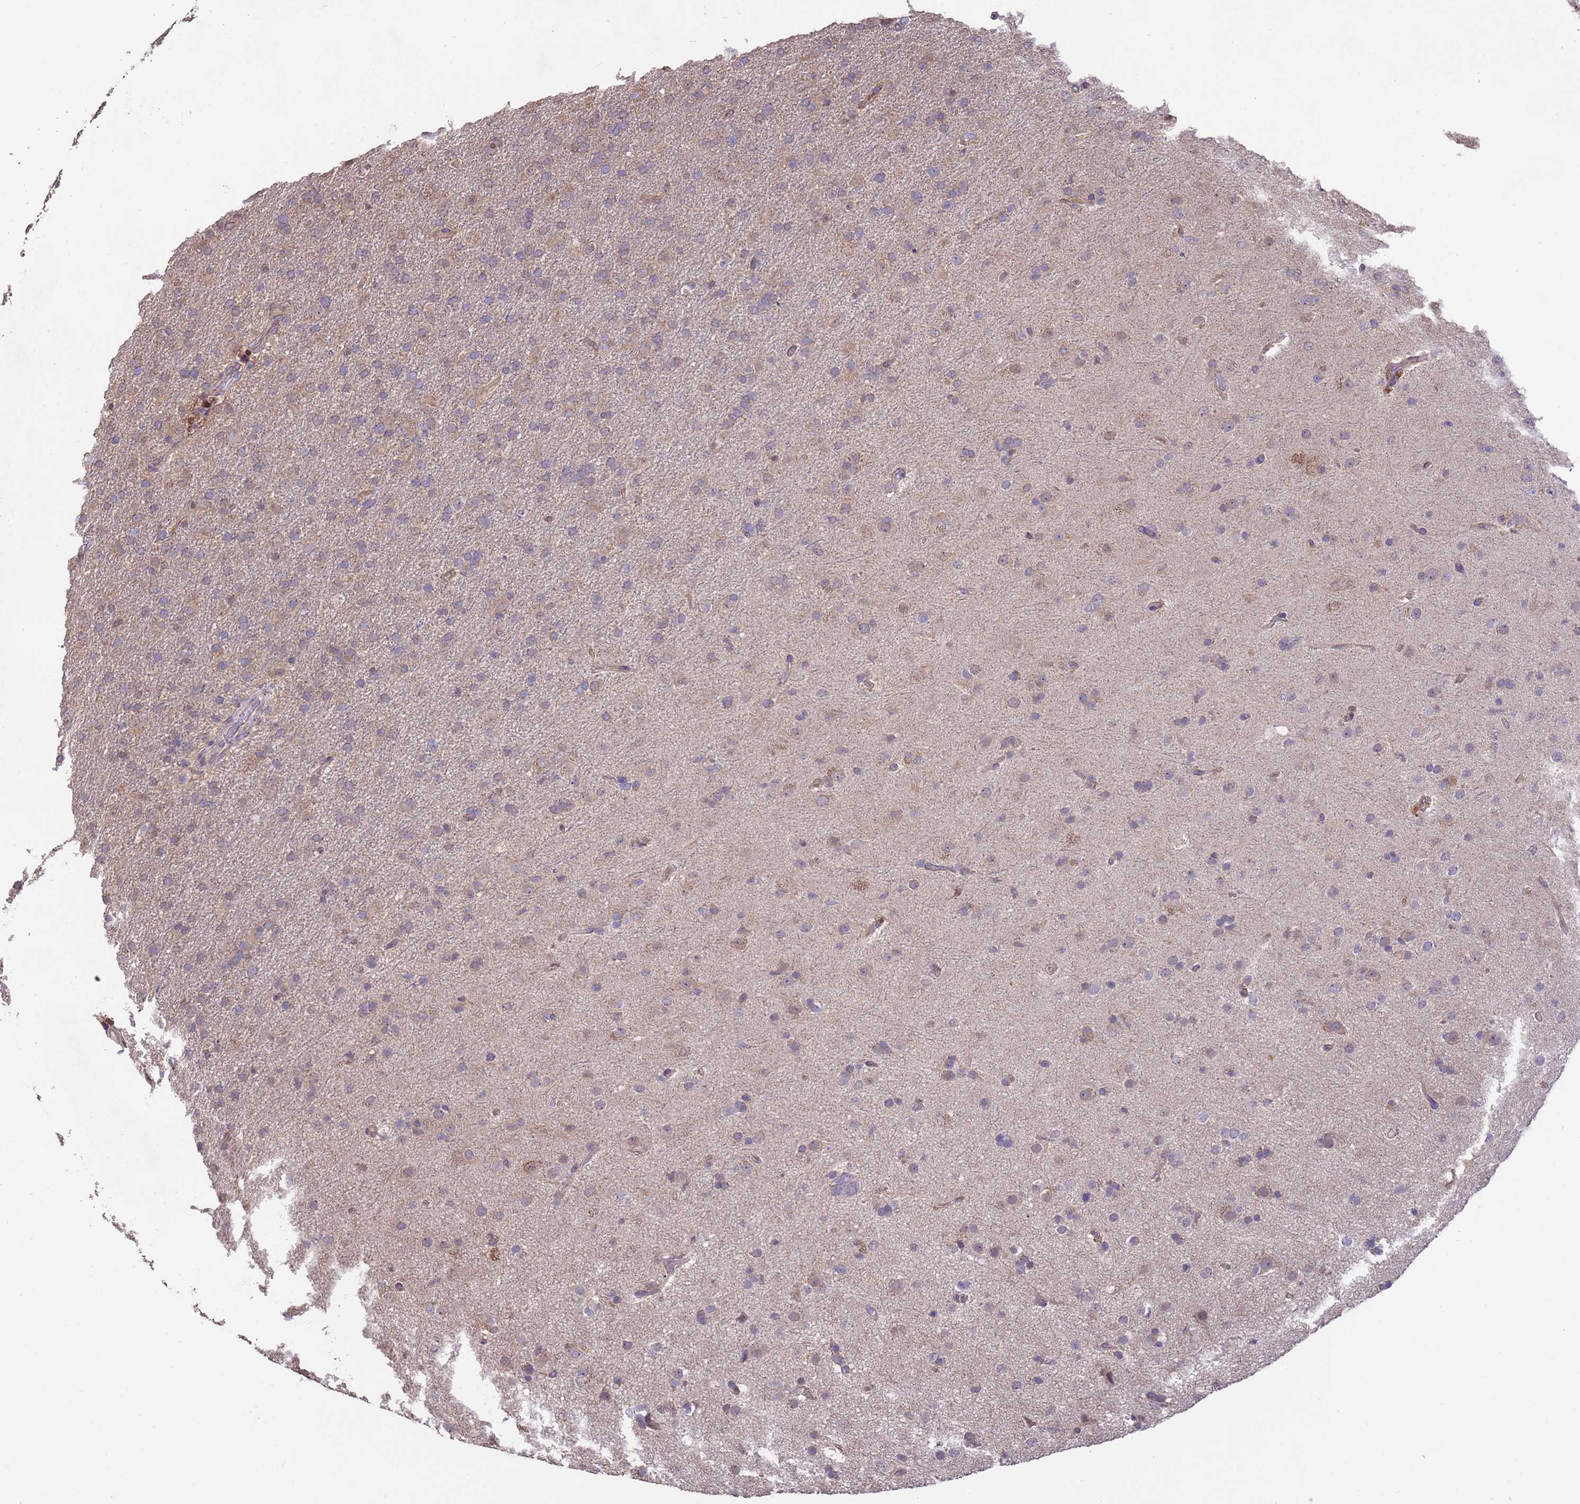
{"staining": {"intensity": "weak", "quantity": "<25%", "location": "cytoplasmic/membranous"}, "tissue": "glioma", "cell_type": "Tumor cells", "image_type": "cancer", "snomed": [{"axis": "morphology", "description": "Glioma, malignant, Low grade"}, {"axis": "topography", "description": "Brain"}], "caption": "This micrograph is of malignant glioma (low-grade) stained with IHC to label a protein in brown with the nuclei are counter-stained blue. There is no staining in tumor cells. (Stains: DAB immunohistochemistry (IHC) with hematoxylin counter stain, Microscopy: brightfield microscopy at high magnification).", "gene": "NPHP1", "patient": {"sex": "male", "age": 65}}